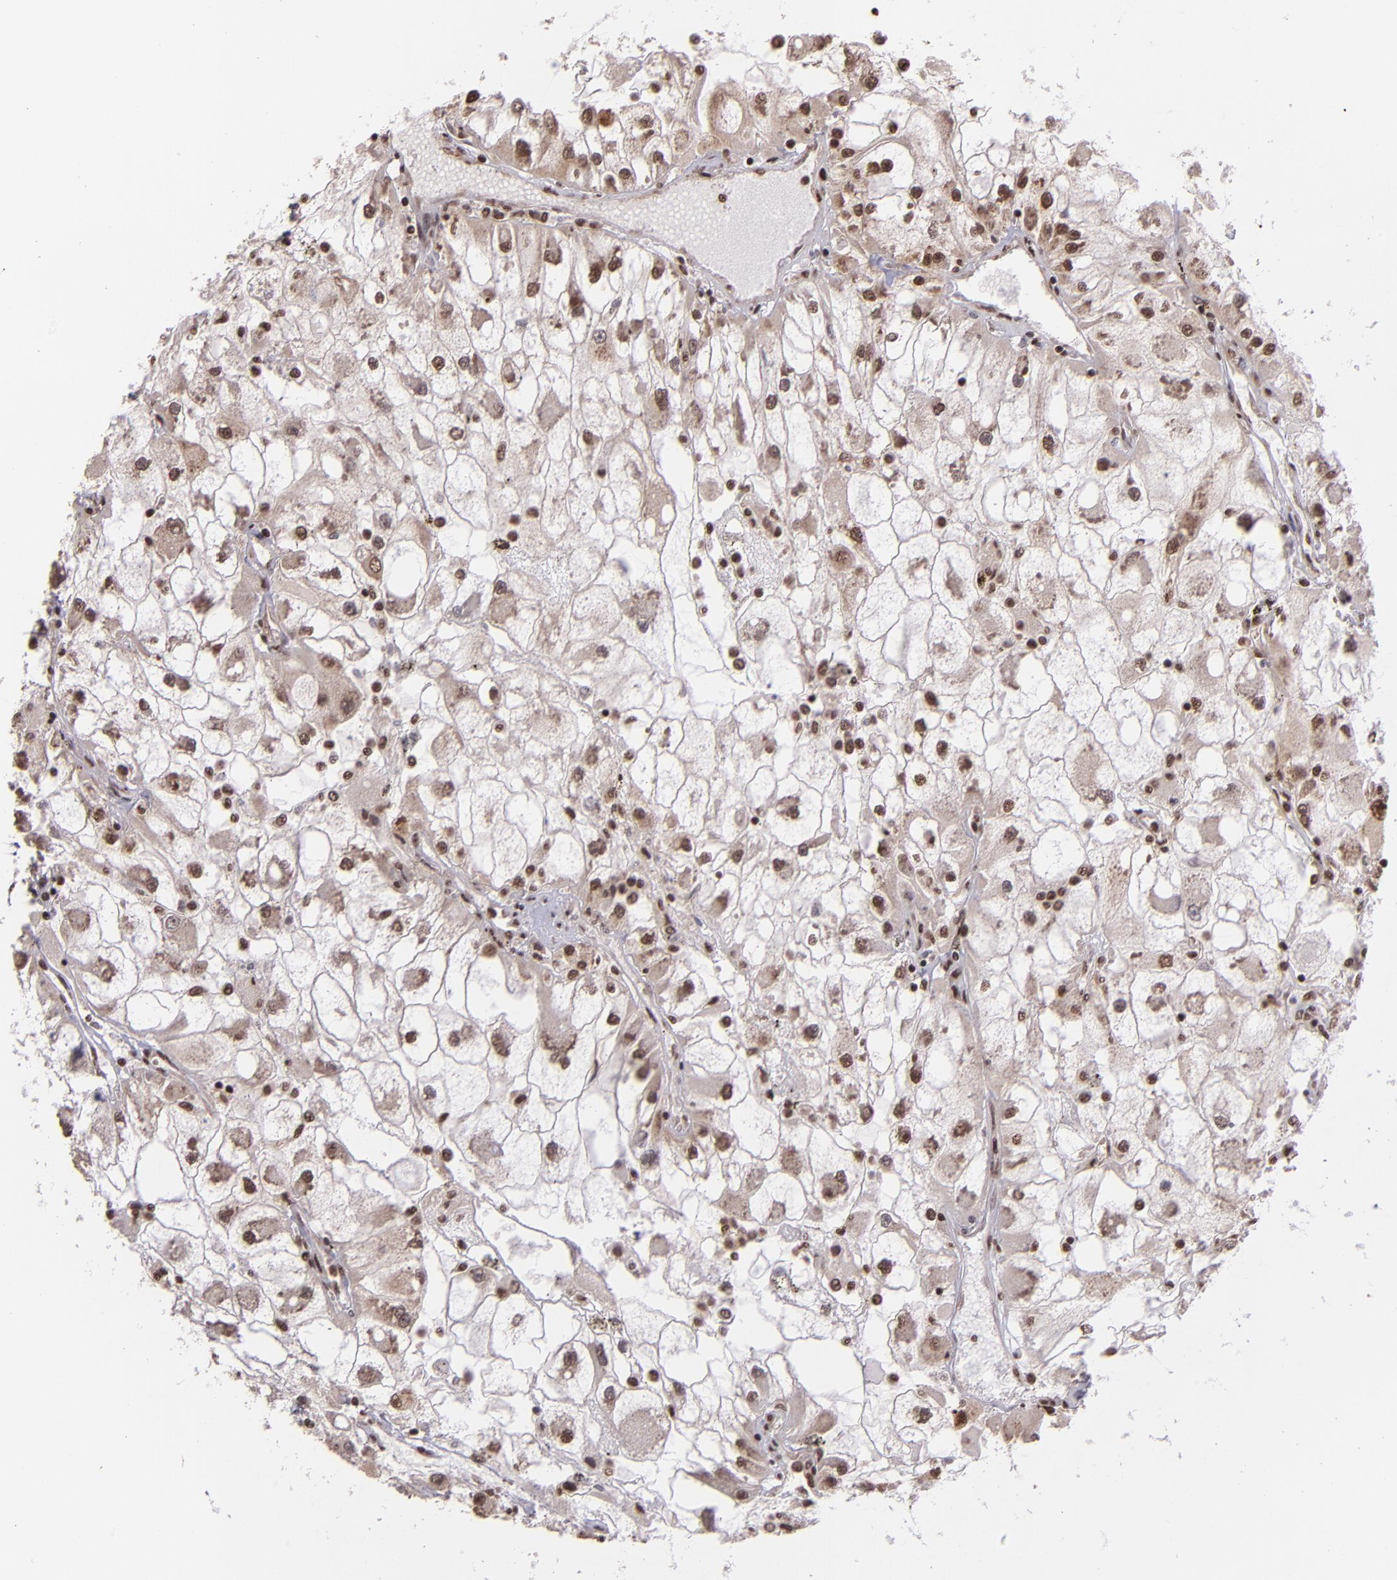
{"staining": {"intensity": "strong", "quantity": "<25%", "location": "nuclear"}, "tissue": "renal cancer", "cell_type": "Tumor cells", "image_type": "cancer", "snomed": [{"axis": "morphology", "description": "Adenocarcinoma, NOS"}, {"axis": "topography", "description": "Kidney"}], "caption": "An image of human renal cancer stained for a protein exhibits strong nuclear brown staining in tumor cells. (DAB IHC, brown staining for protein, blue staining for nuclei).", "gene": "PQBP1", "patient": {"sex": "female", "age": 73}}